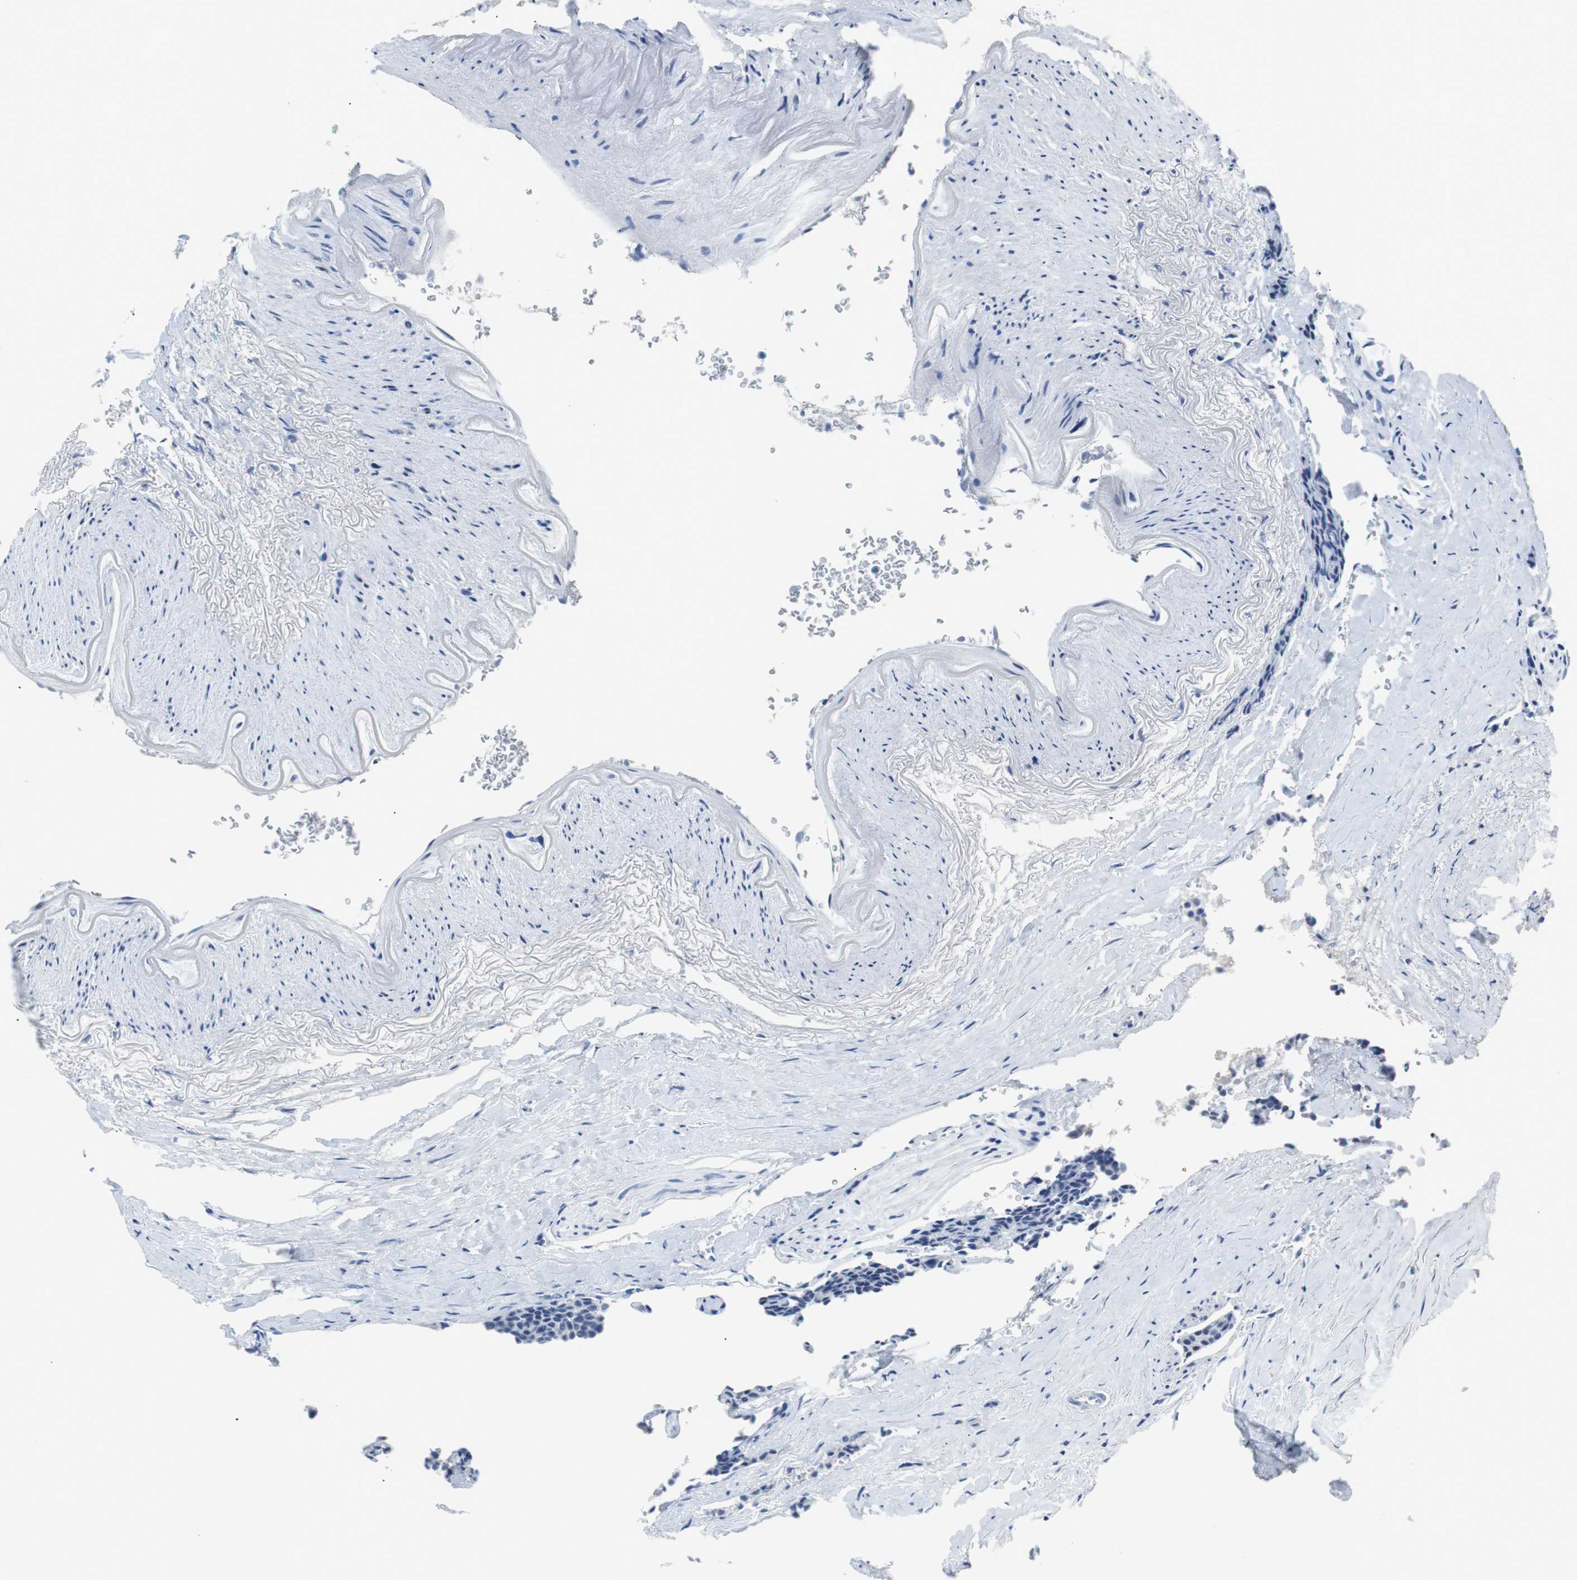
{"staining": {"intensity": "negative", "quantity": "none", "location": "none"}, "tissue": "carcinoid", "cell_type": "Tumor cells", "image_type": "cancer", "snomed": [{"axis": "morphology", "description": "Carcinoid, malignant, NOS"}, {"axis": "topography", "description": "Colon"}], "caption": "IHC of carcinoid exhibits no staining in tumor cells.", "gene": "EEF2K", "patient": {"sex": "female", "age": 61}}